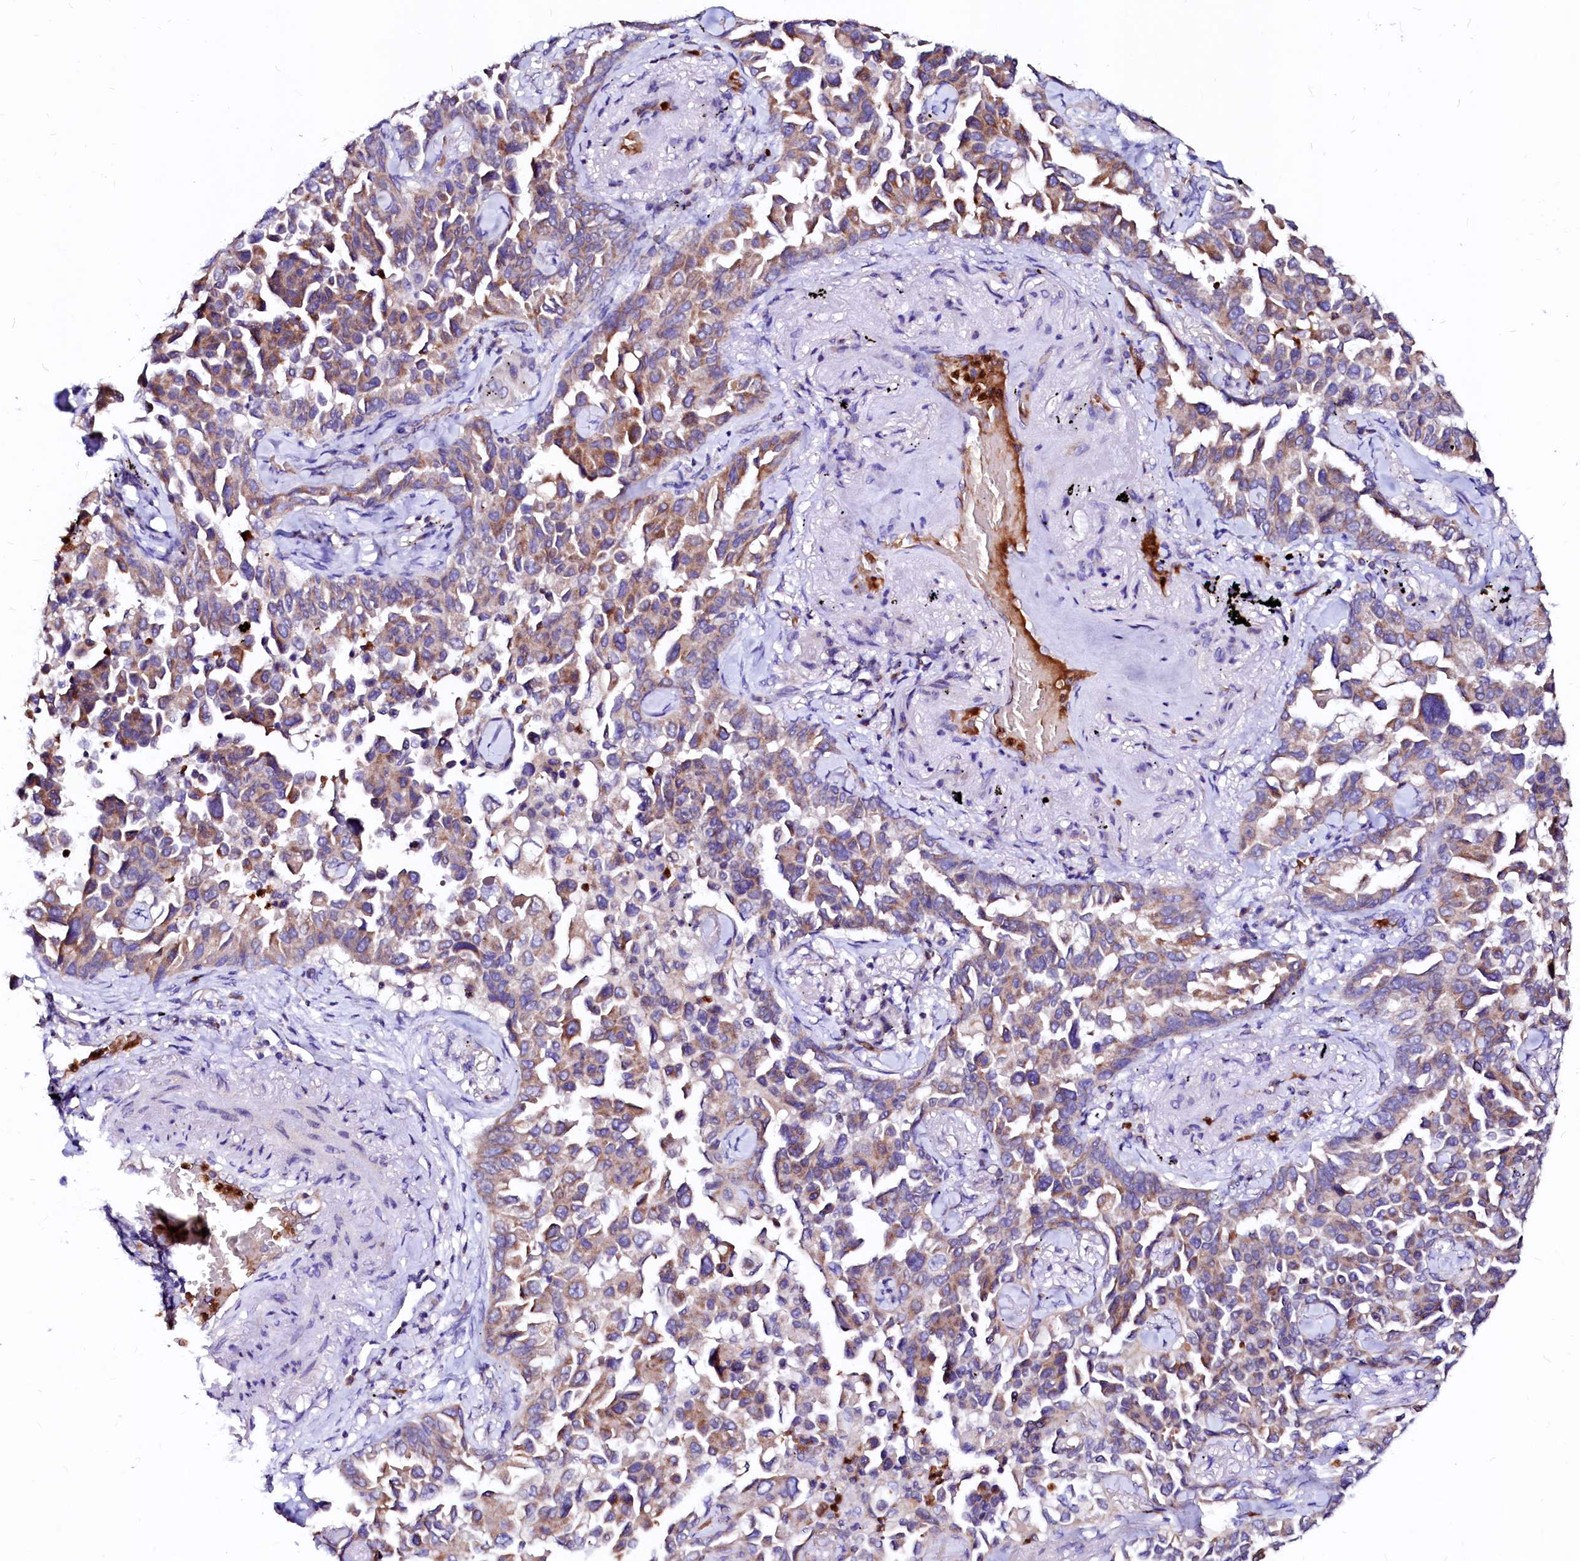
{"staining": {"intensity": "moderate", "quantity": "25%-75%", "location": "cytoplasmic/membranous"}, "tissue": "lung cancer", "cell_type": "Tumor cells", "image_type": "cancer", "snomed": [{"axis": "morphology", "description": "Adenocarcinoma, NOS"}, {"axis": "topography", "description": "Lung"}], "caption": "Immunohistochemical staining of human adenocarcinoma (lung) displays moderate cytoplasmic/membranous protein expression in approximately 25%-75% of tumor cells. Using DAB (brown) and hematoxylin (blue) stains, captured at high magnification using brightfield microscopy.", "gene": "RAB27A", "patient": {"sex": "female", "age": 67}}